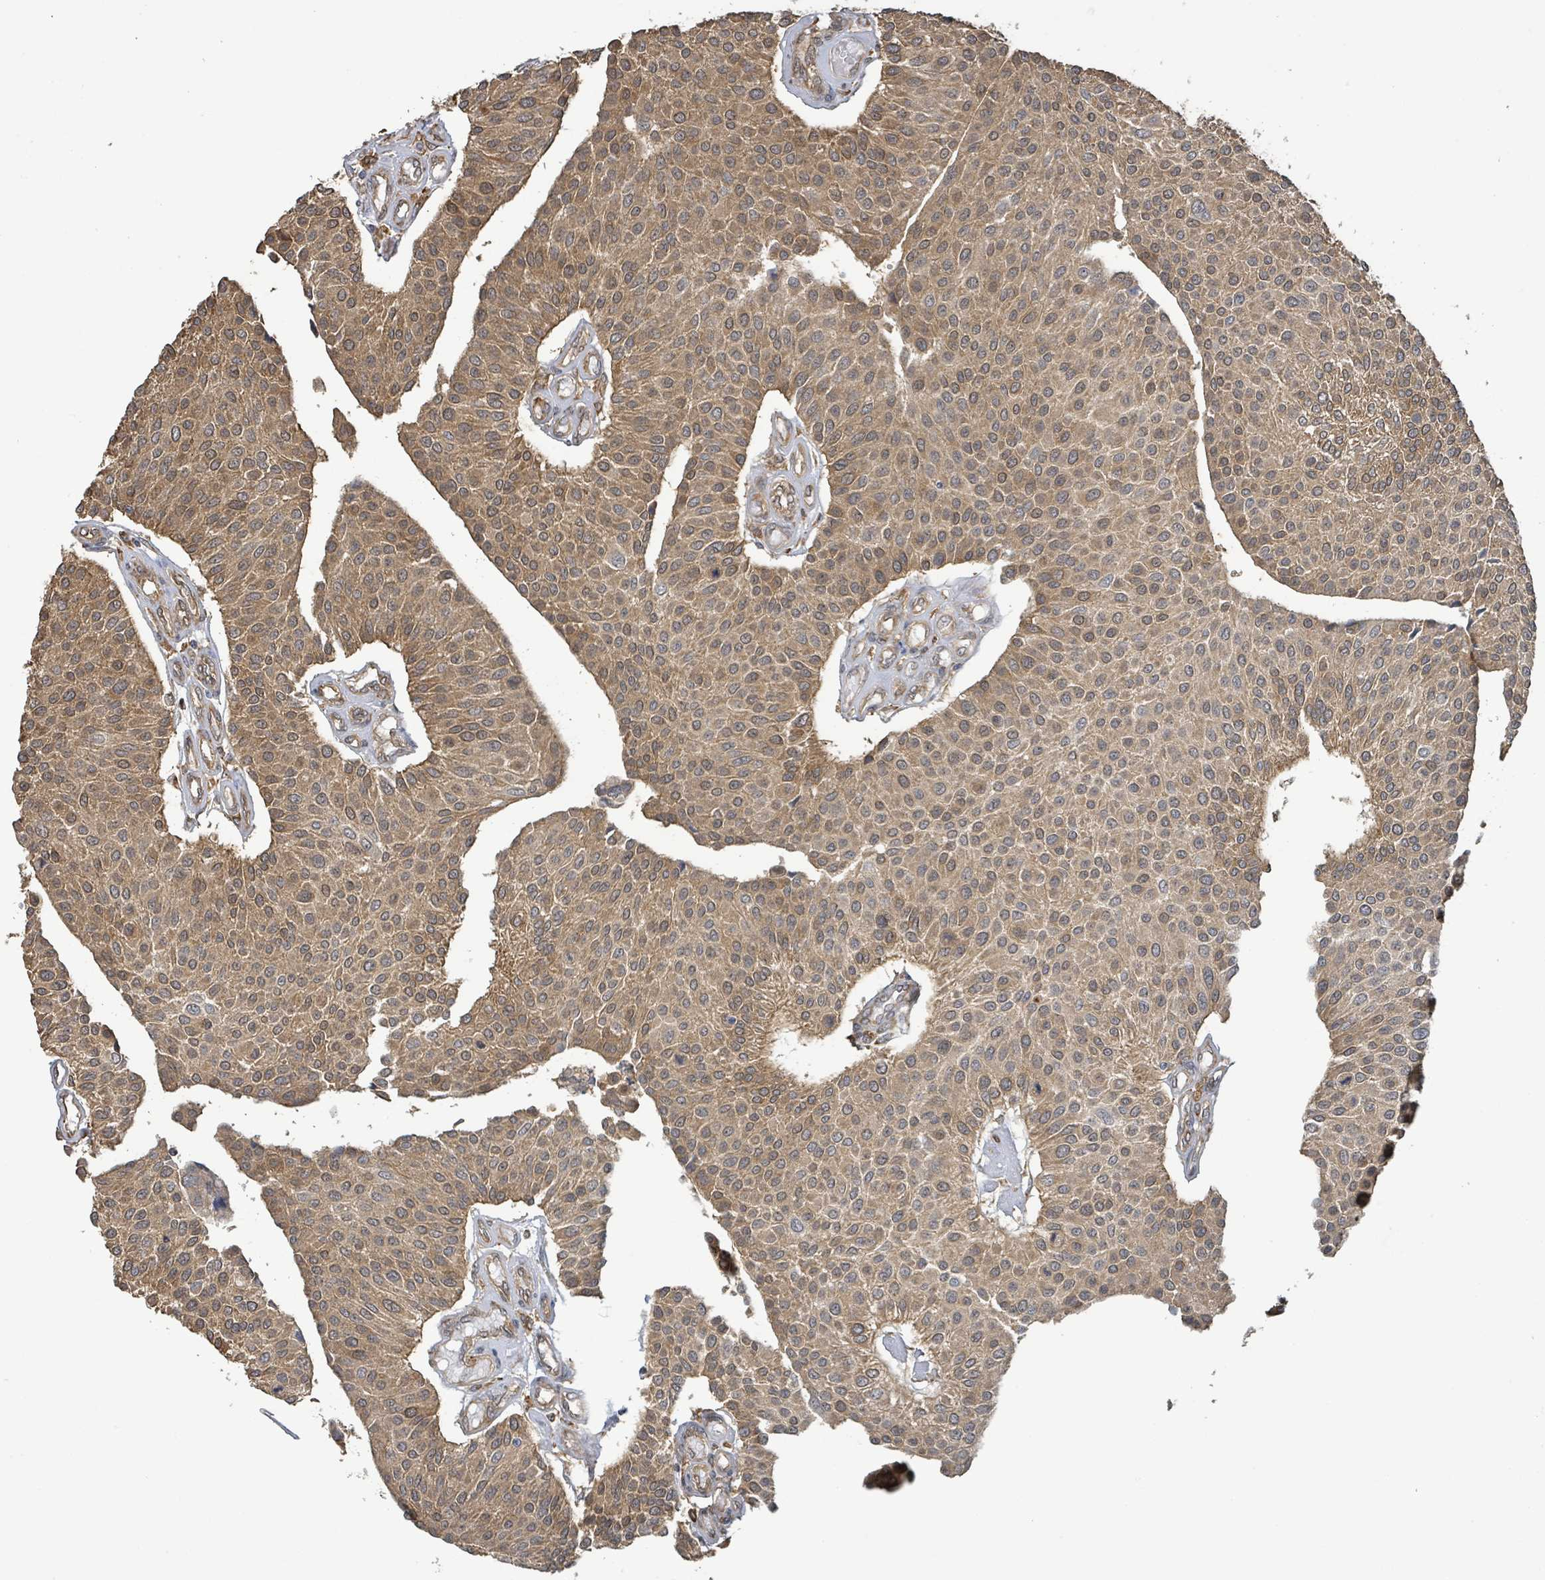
{"staining": {"intensity": "moderate", "quantity": ">75%", "location": "cytoplasmic/membranous"}, "tissue": "urothelial cancer", "cell_type": "Tumor cells", "image_type": "cancer", "snomed": [{"axis": "morphology", "description": "Urothelial carcinoma, NOS"}, {"axis": "topography", "description": "Urinary bladder"}], "caption": "Immunohistochemistry staining of urothelial cancer, which reveals medium levels of moderate cytoplasmic/membranous expression in approximately >75% of tumor cells indicating moderate cytoplasmic/membranous protein staining. The staining was performed using DAB (3,3'-diaminobenzidine) (brown) for protein detection and nuclei were counterstained in hematoxylin (blue).", "gene": "ARPIN", "patient": {"sex": "male", "age": 55}}